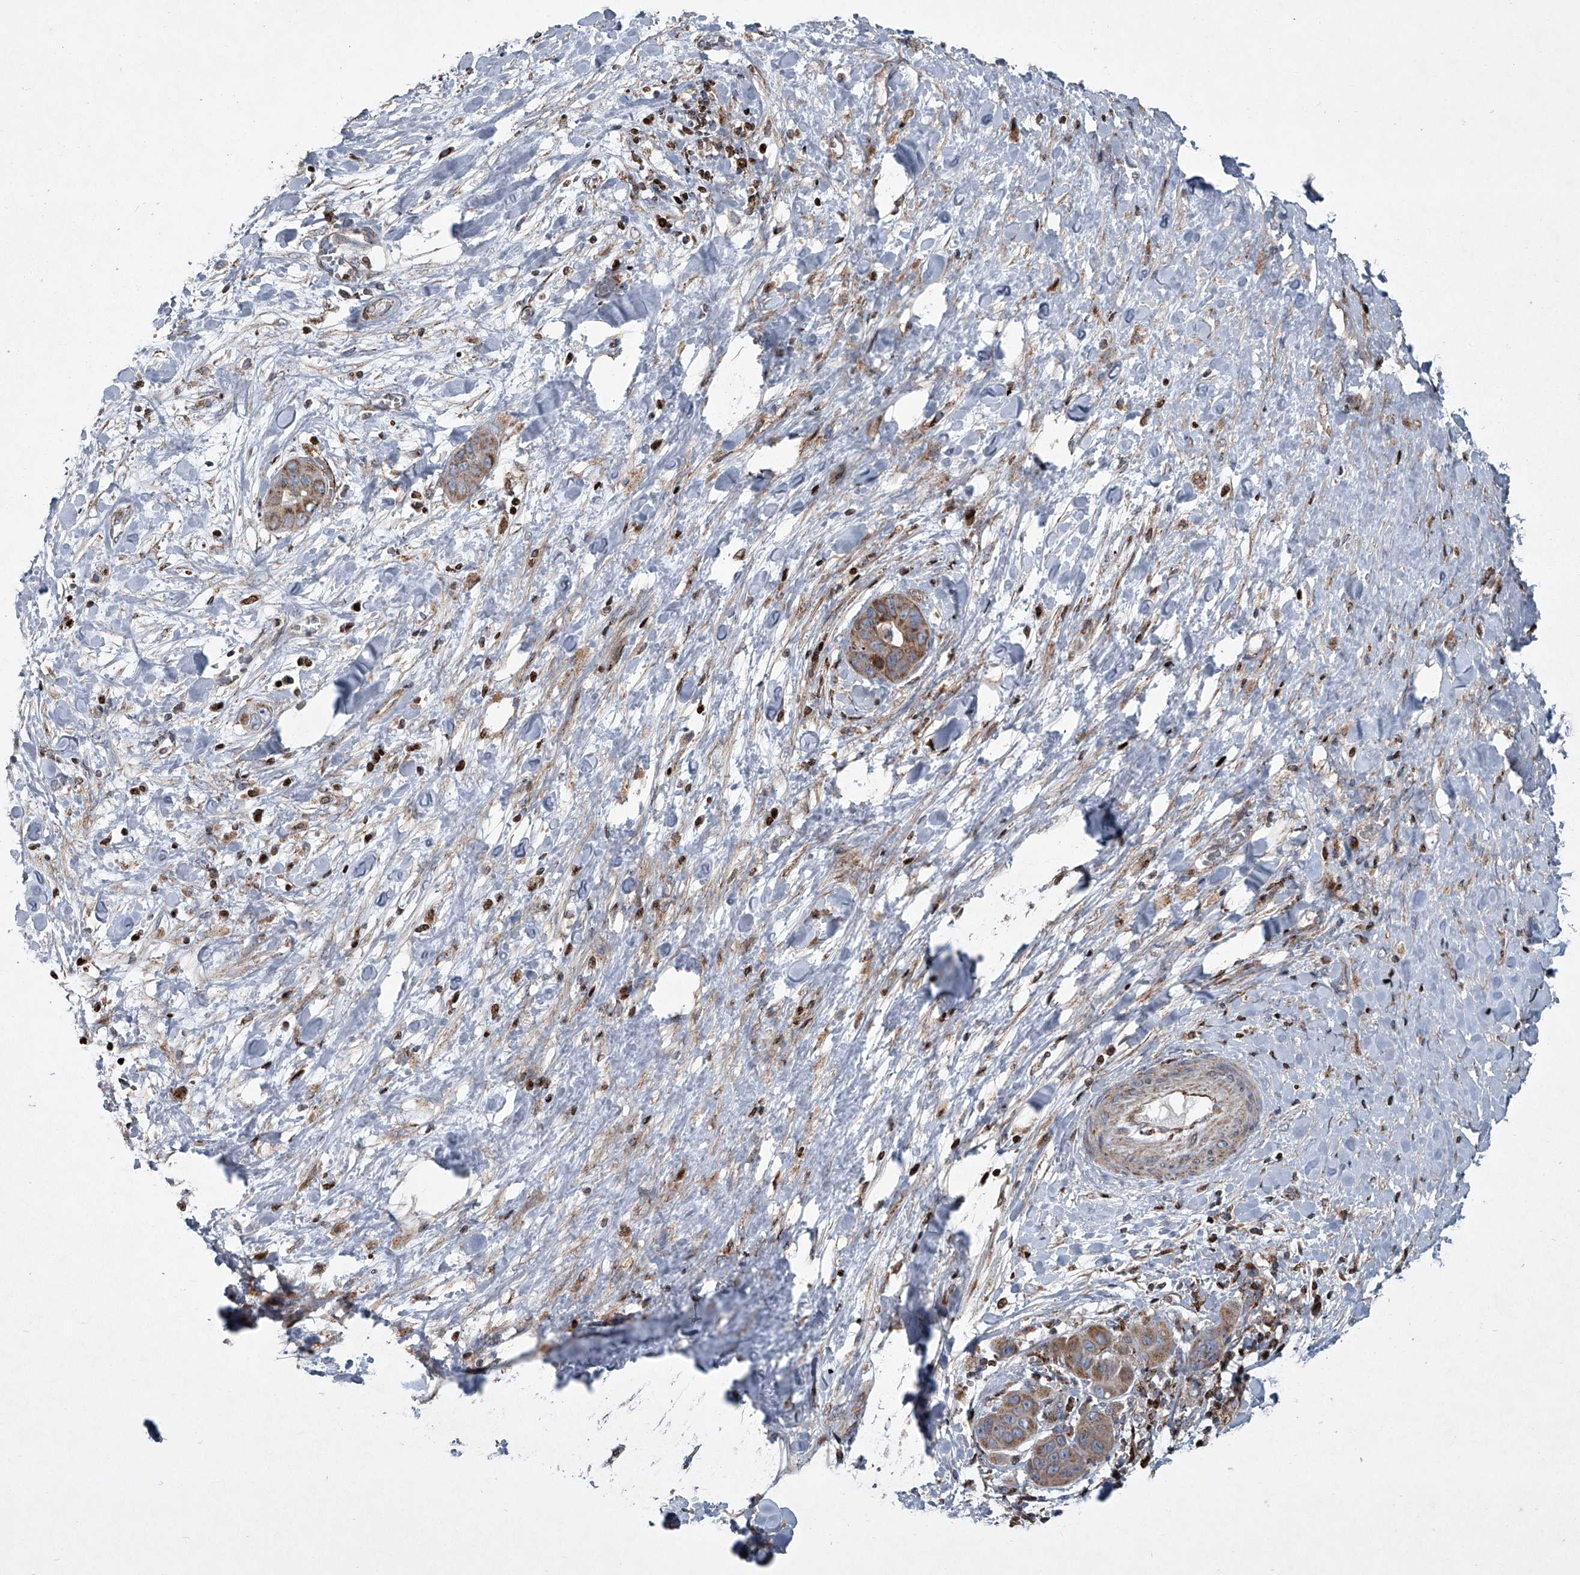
{"staining": {"intensity": "moderate", "quantity": ">75%", "location": "cytoplasmic/membranous"}, "tissue": "liver cancer", "cell_type": "Tumor cells", "image_type": "cancer", "snomed": [{"axis": "morphology", "description": "Cholangiocarcinoma"}, {"axis": "topography", "description": "Liver"}], "caption": "Protein expression analysis of liver cholangiocarcinoma demonstrates moderate cytoplasmic/membranous staining in about >75% of tumor cells.", "gene": "STRADA", "patient": {"sex": "female", "age": 52}}